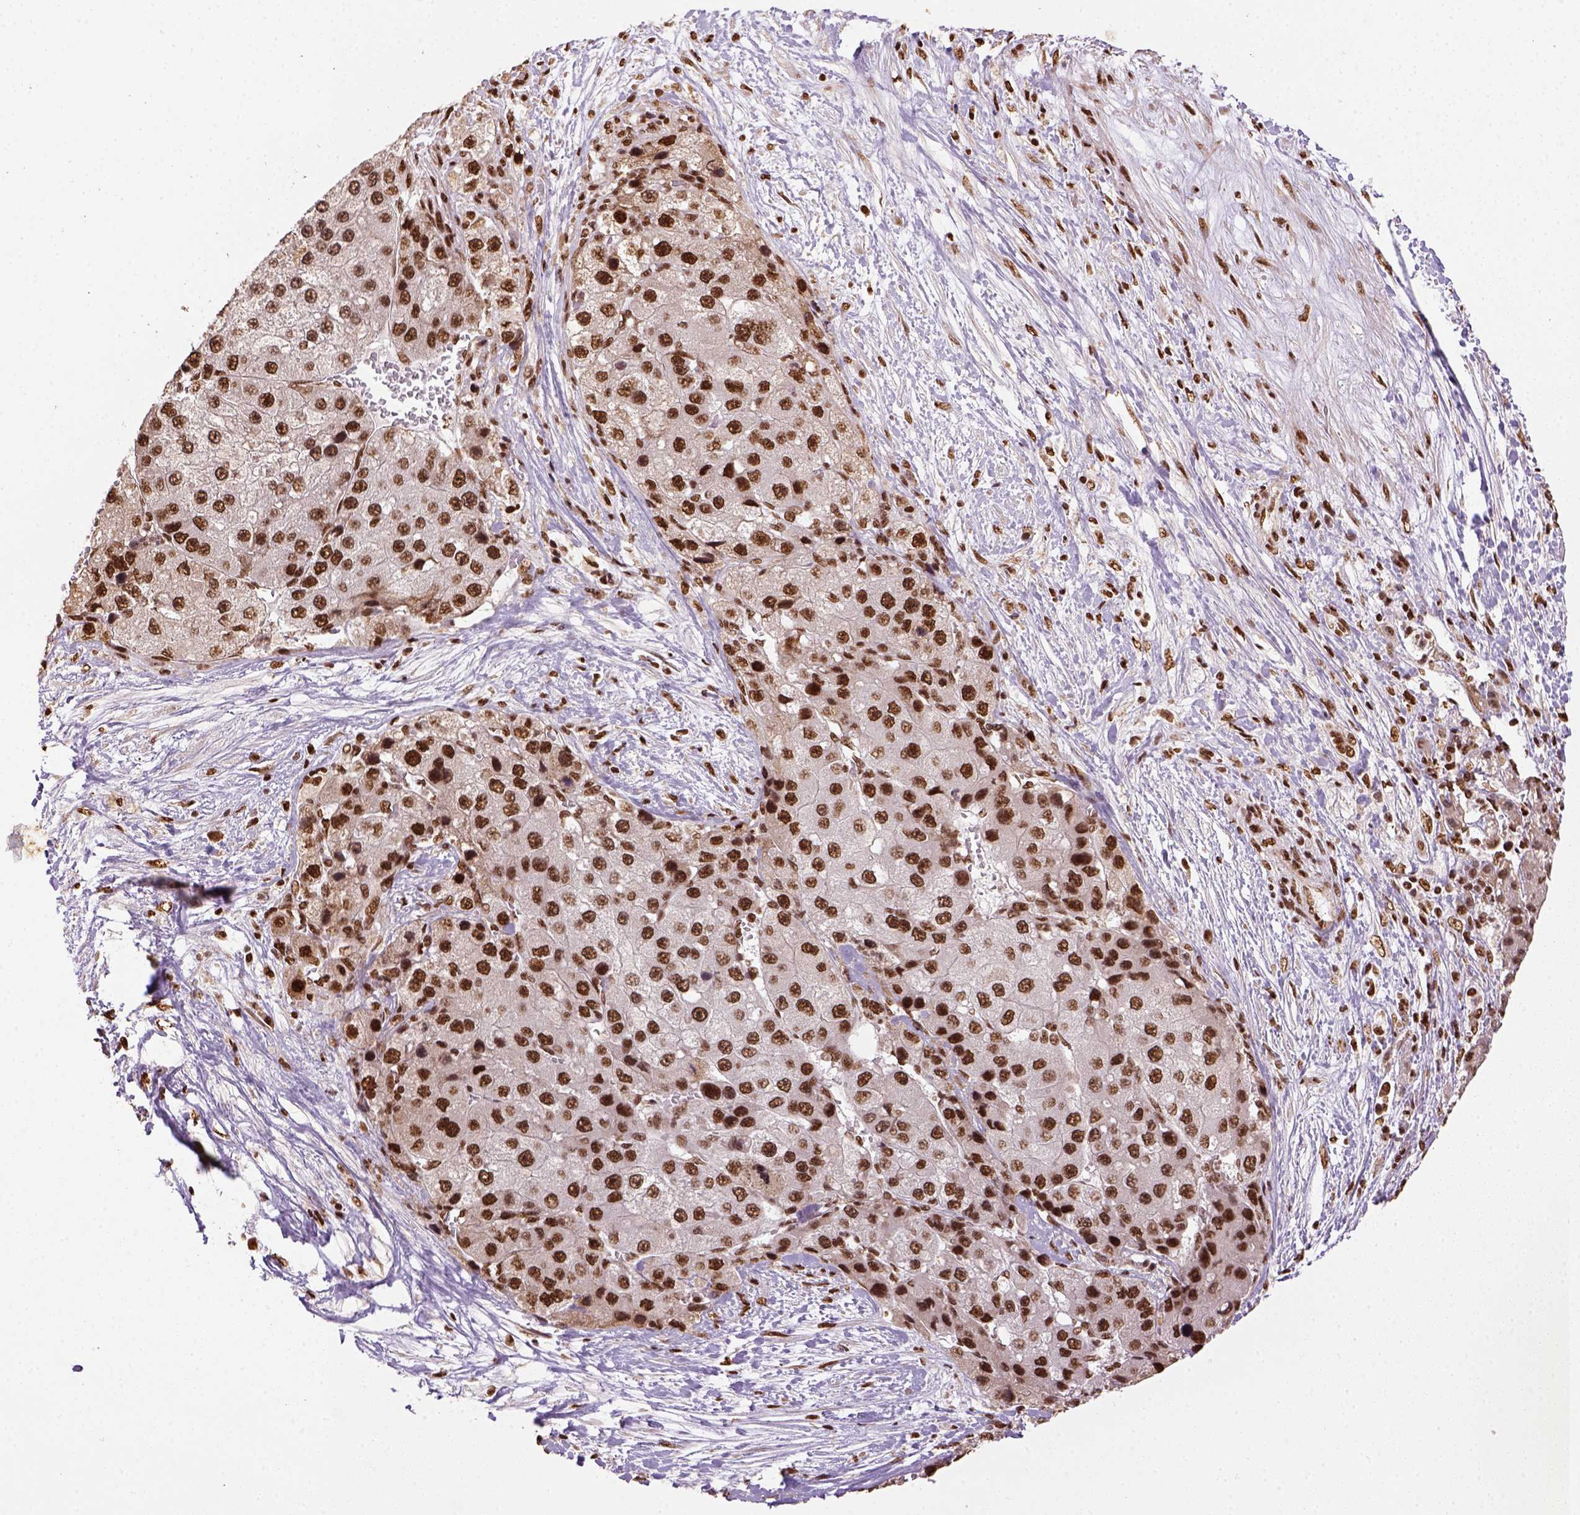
{"staining": {"intensity": "strong", "quantity": "25%-75%", "location": "nuclear"}, "tissue": "liver cancer", "cell_type": "Tumor cells", "image_type": "cancer", "snomed": [{"axis": "morphology", "description": "Carcinoma, Hepatocellular, NOS"}, {"axis": "topography", "description": "Liver"}], "caption": "This image displays immunohistochemistry staining of hepatocellular carcinoma (liver), with high strong nuclear positivity in about 25%-75% of tumor cells.", "gene": "CCAR1", "patient": {"sex": "female", "age": 73}}